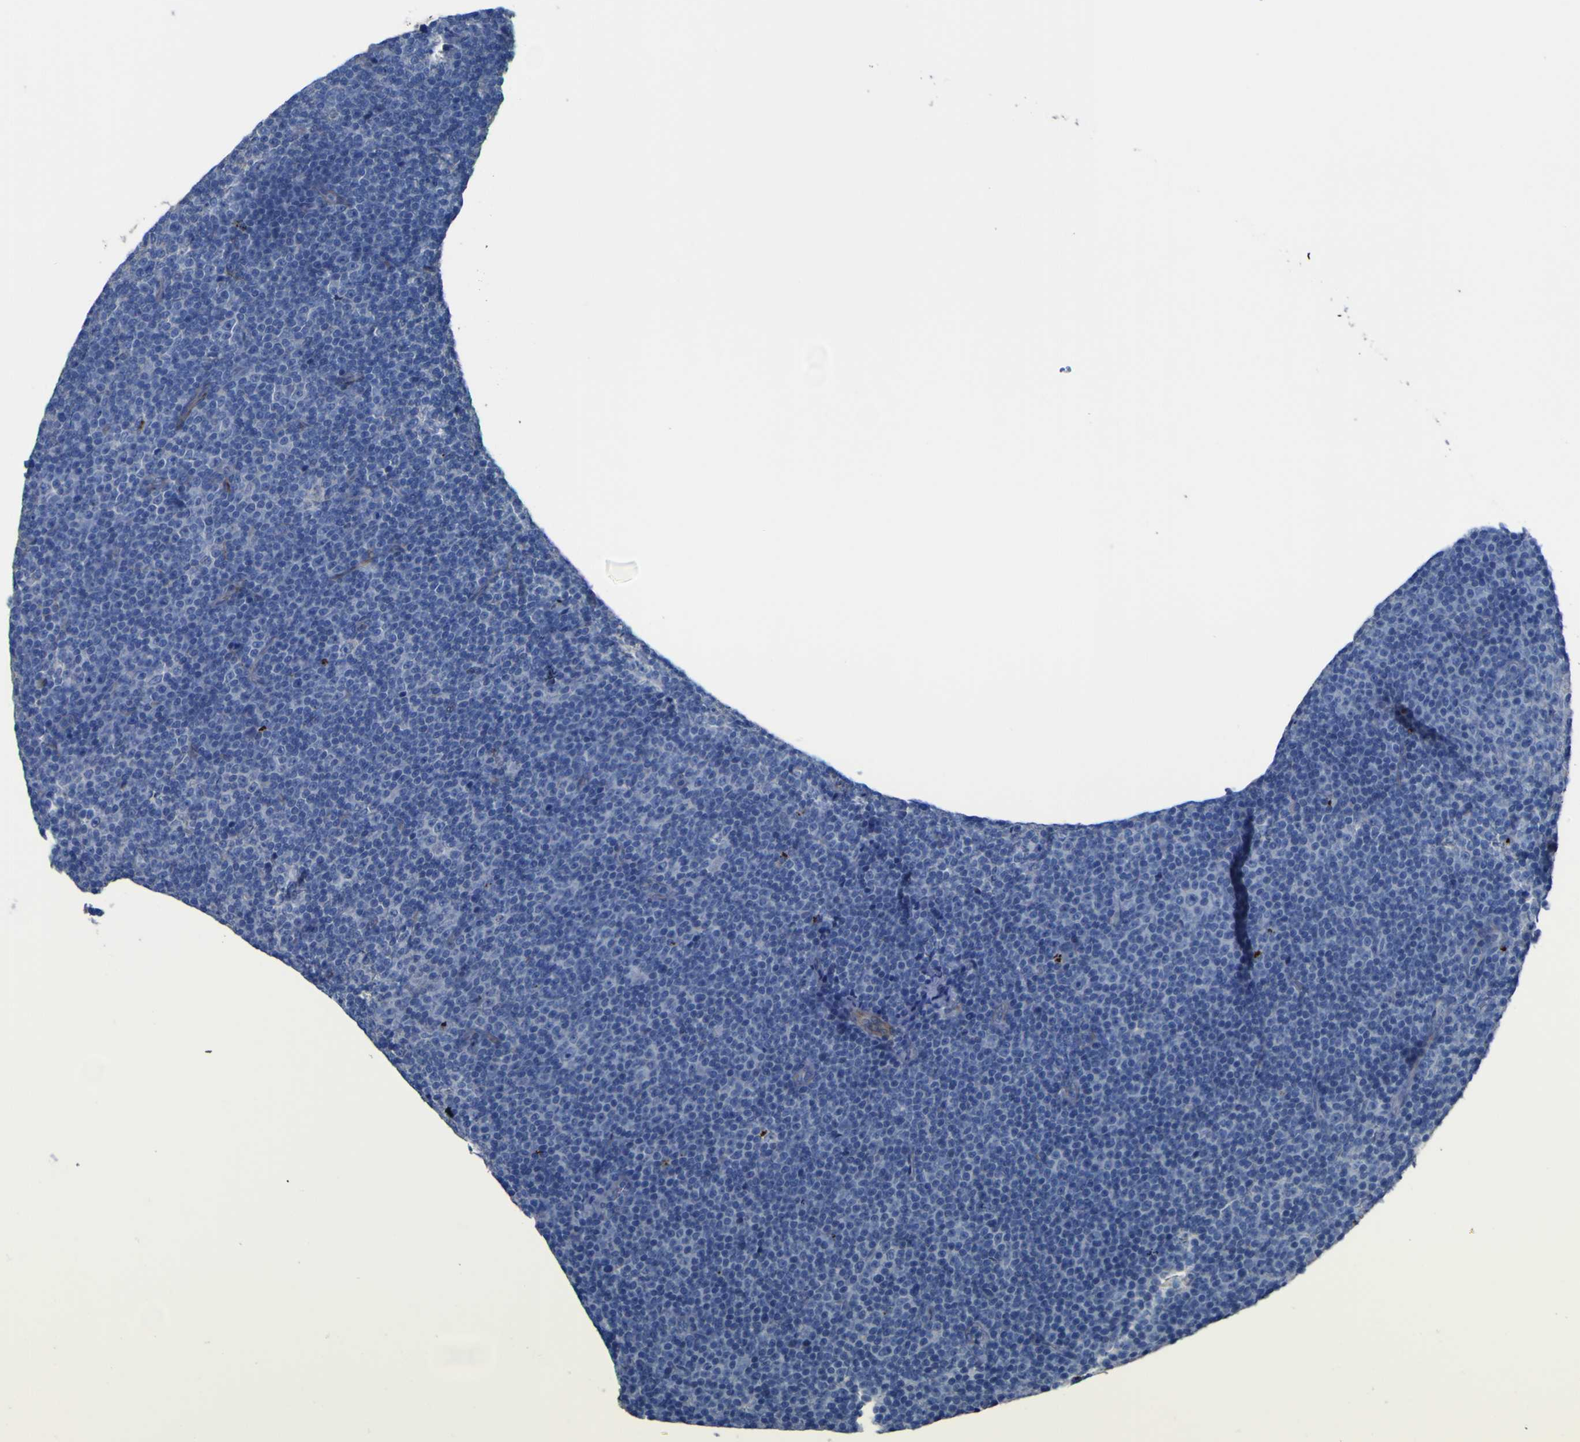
{"staining": {"intensity": "negative", "quantity": "none", "location": "none"}, "tissue": "lymphoma", "cell_type": "Tumor cells", "image_type": "cancer", "snomed": [{"axis": "morphology", "description": "Malignant lymphoma, non-Hodgkin's type, Low grade"}, {"axis": "topography", "description": "Lymph node"}], "caption": "Immunohistochemistry (IHC) photomicrograph of lymphoma stained for a protein (brown), which displays no expression in tumor cells. (DAB IHC, high magnification).", "gene": "AGO4", "patient": {"sex": "female", "age": 67}}